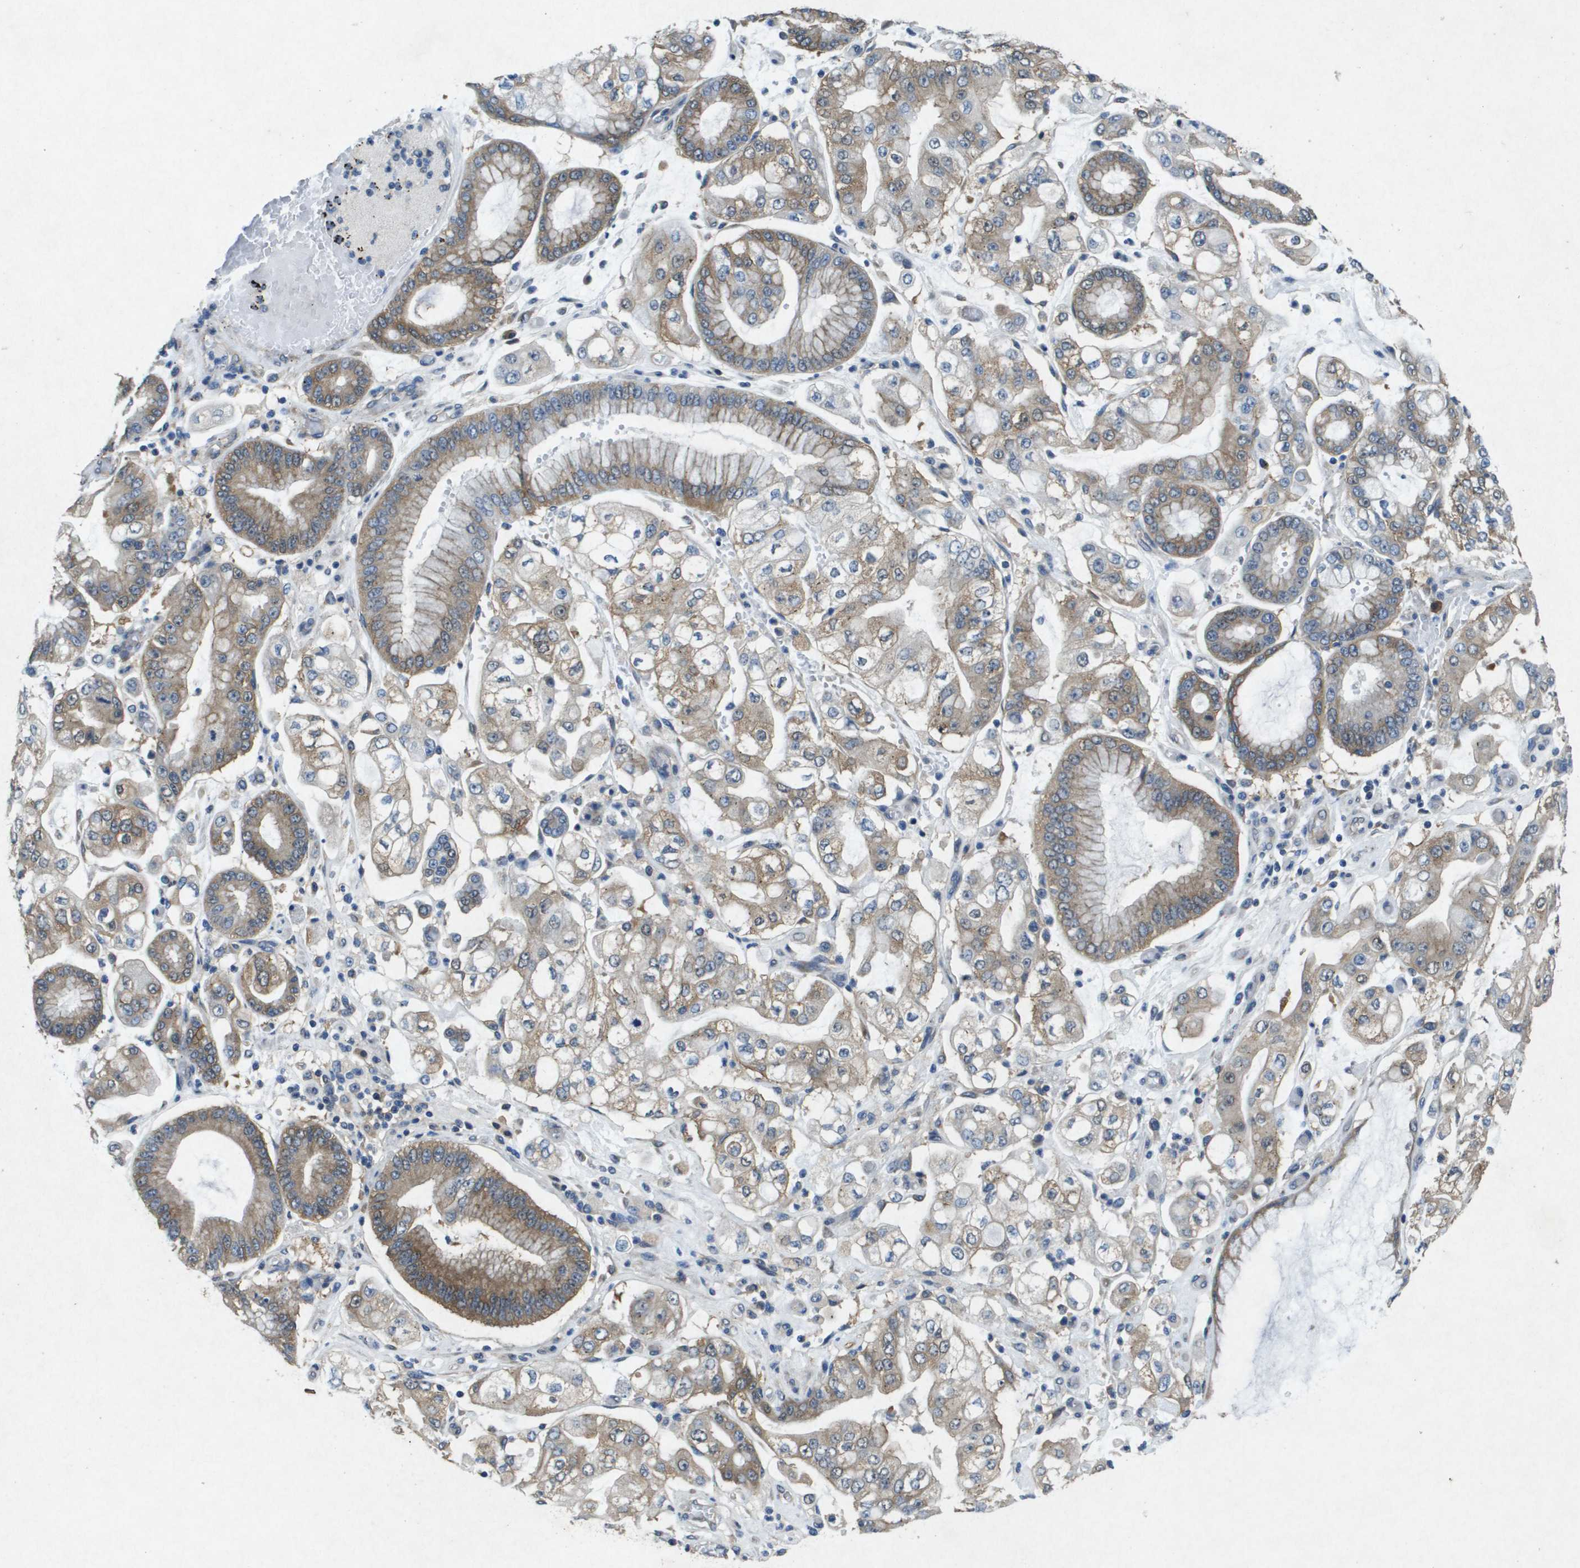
{"staining": {"intensity": "moderate", "quantity": "25%-75%", "location": "cytoplasmic/membranous"}, "tissue": "stomach cancer", "cell_type": "Tumor cells", "image_type": "cancer", "snomed": [{"axis": "morphology", "description": "Adenocarcinoma, NOS"}, {"axis": "topography", "description": "Stomach"}], "caption": "A brown stain highlights moderate cytoplasmic/membranous expression of a protein in stomach adenocarcinoma tumor cells. (DAB IHC with brightfield microscopy, high magnification).", "gene": "PTPRT", "patient": {"sex": "male", "age": 76}}